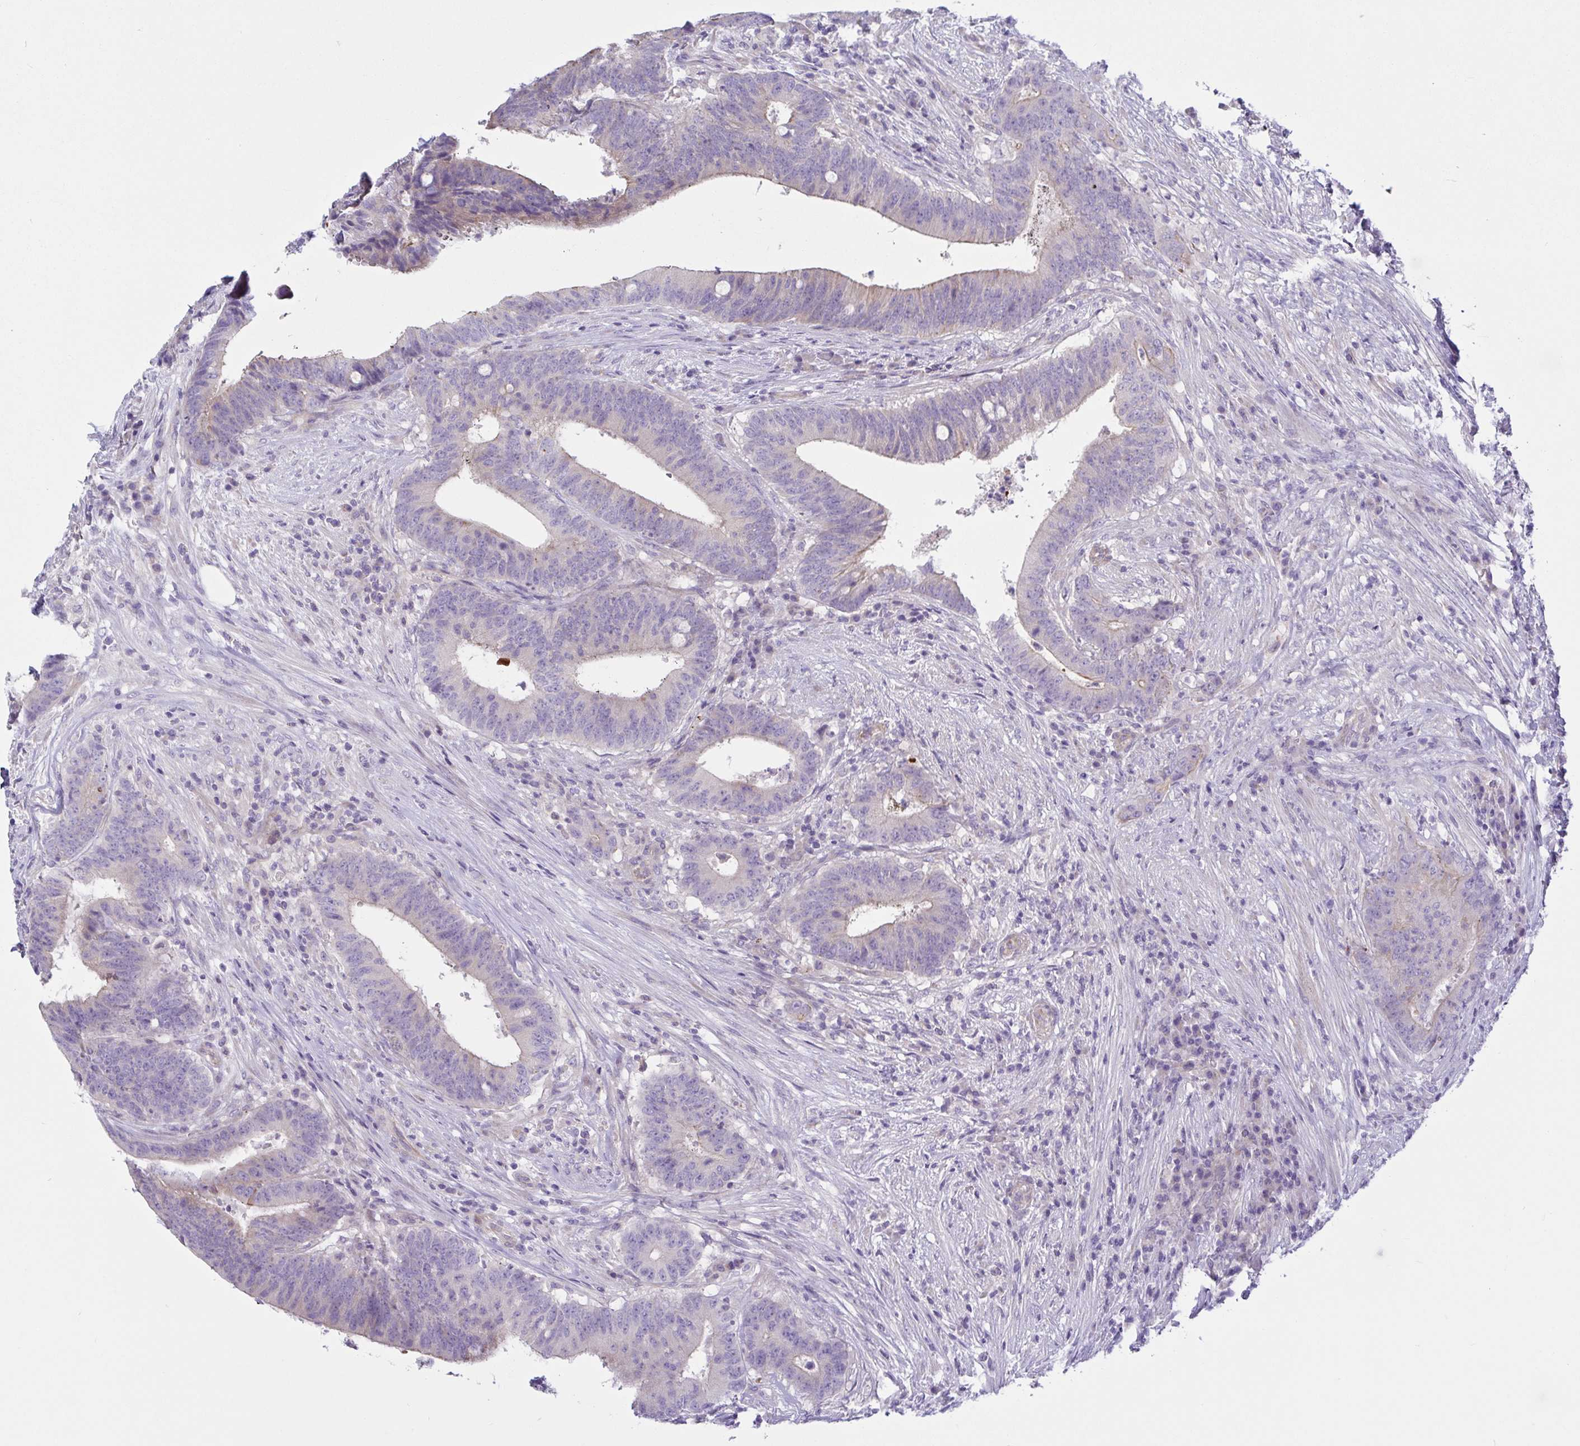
{"staining": {"intensity": "weak", "quantity": "<25%", "location": "cytoplasmic/membranous"}, "tissue": "colorectal cancer", "cell_type": "Tumor cells", "image_type": "cancer", "snomed": [{"axis": "morphology", "description": "Adenocarcinoma, NOS"}, {"axis": "topography", "description": "Colon"}], "caption": "Tumor cells show no significant expression in colorectal adenocarcinoma.", "gene": "TNNI2", "patient": {"sex": "female", "age": 43}}